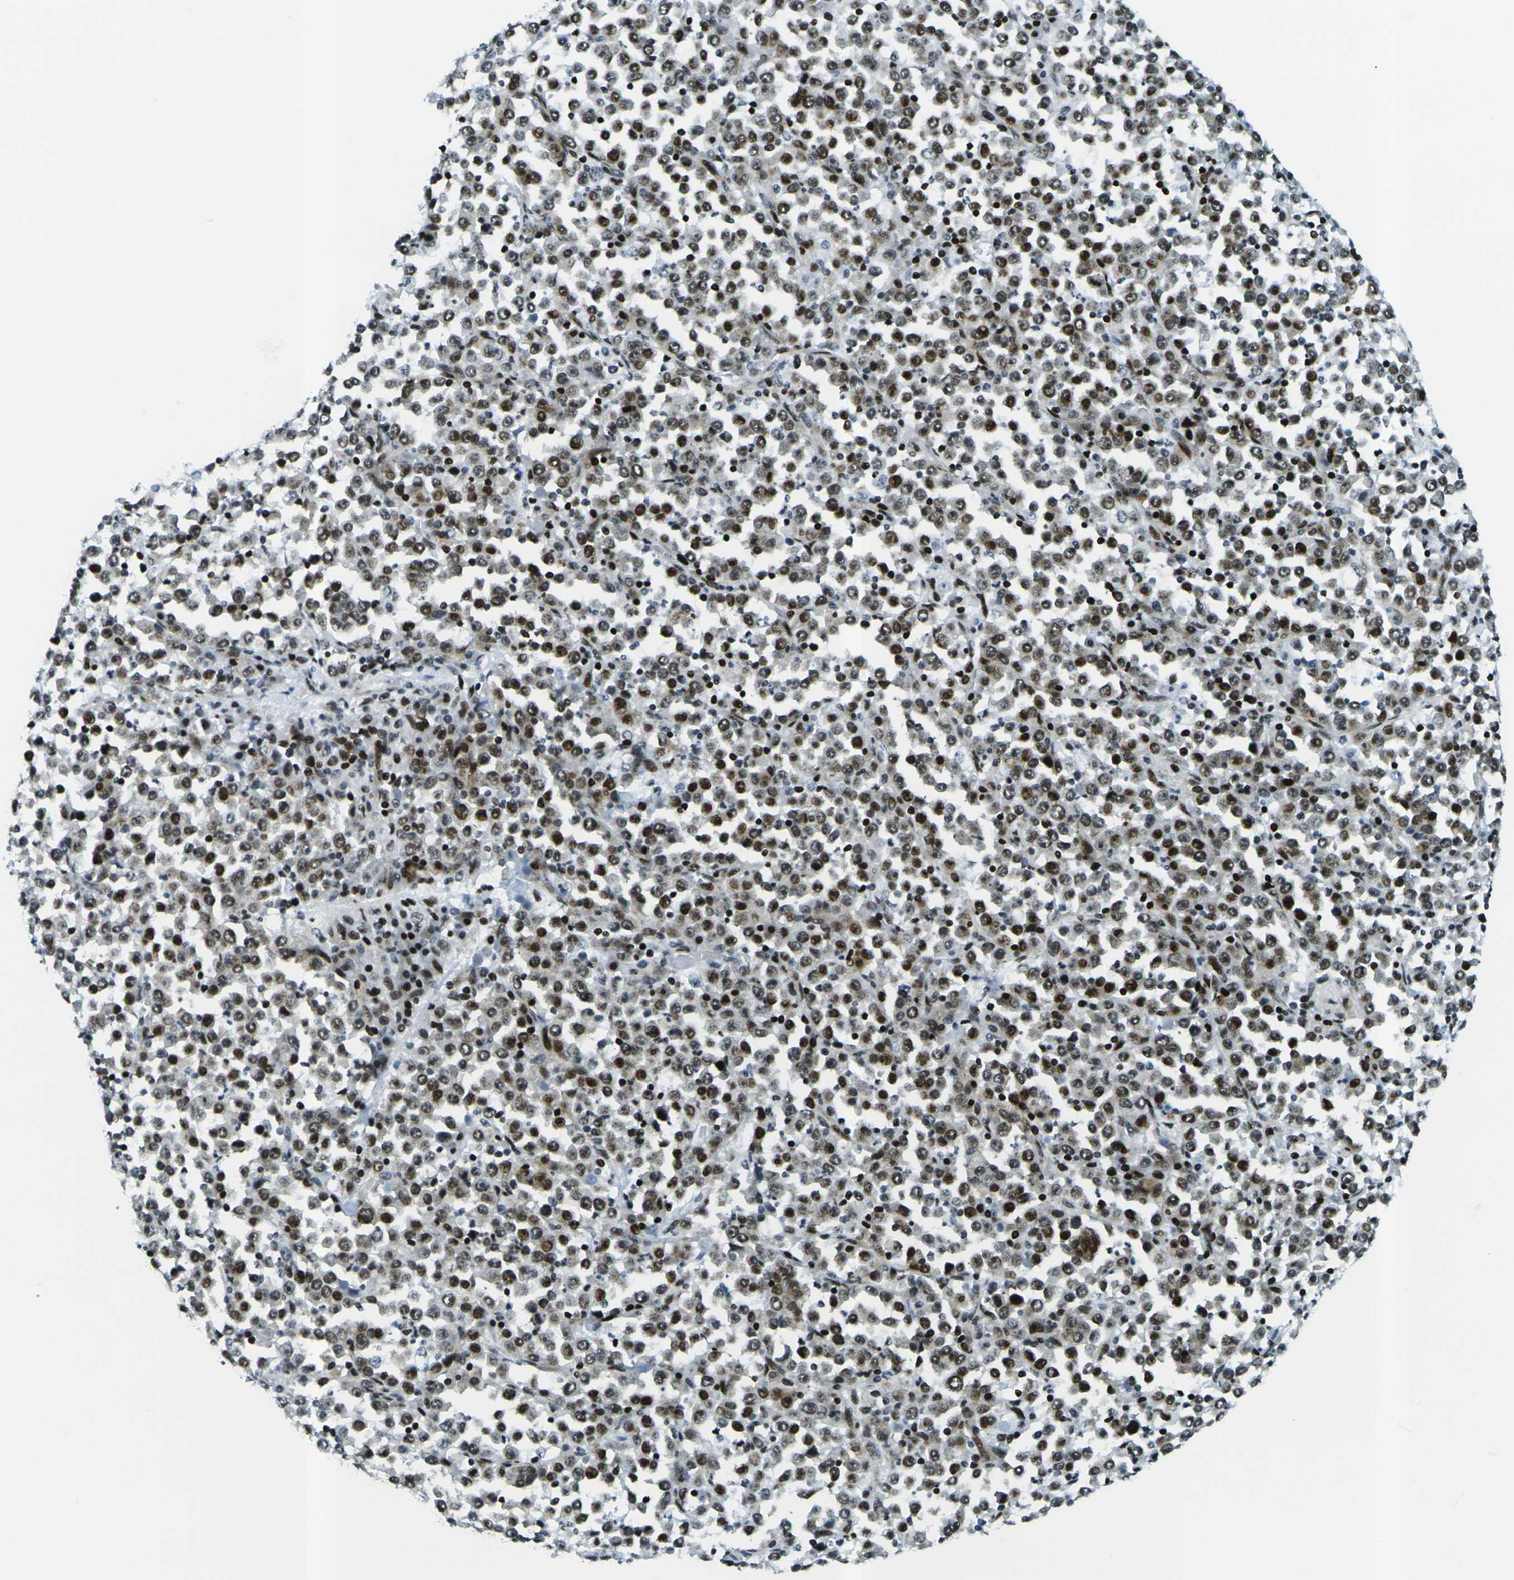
{"staining": {"intensity": "moderate", "quantity": ">75%", "location": "cytoplasmic/membranous,nuclear"}, "tissue": "stomach cancer", "cell_type": "Tumor cells", "image_type": "cancer", "snomed": [{"axis": "morphology", "description": "Normal tissue, NOS"}, {"axis": "morphology", "description": "Adenocarcinoma, NOS"}, {"axis": "topography", "description": "Stomach, upper"}, {"axis": "topography", "description": "Stomach"}], "caption": "Protein staining demonstrates moderate cytoplasmic/membranous and nuclear expression in approximately >75% of tumor cells in stomach adenocarcinoma.", "gene": "H3-3A", "patient": {"sex": "male", "age": 59}}